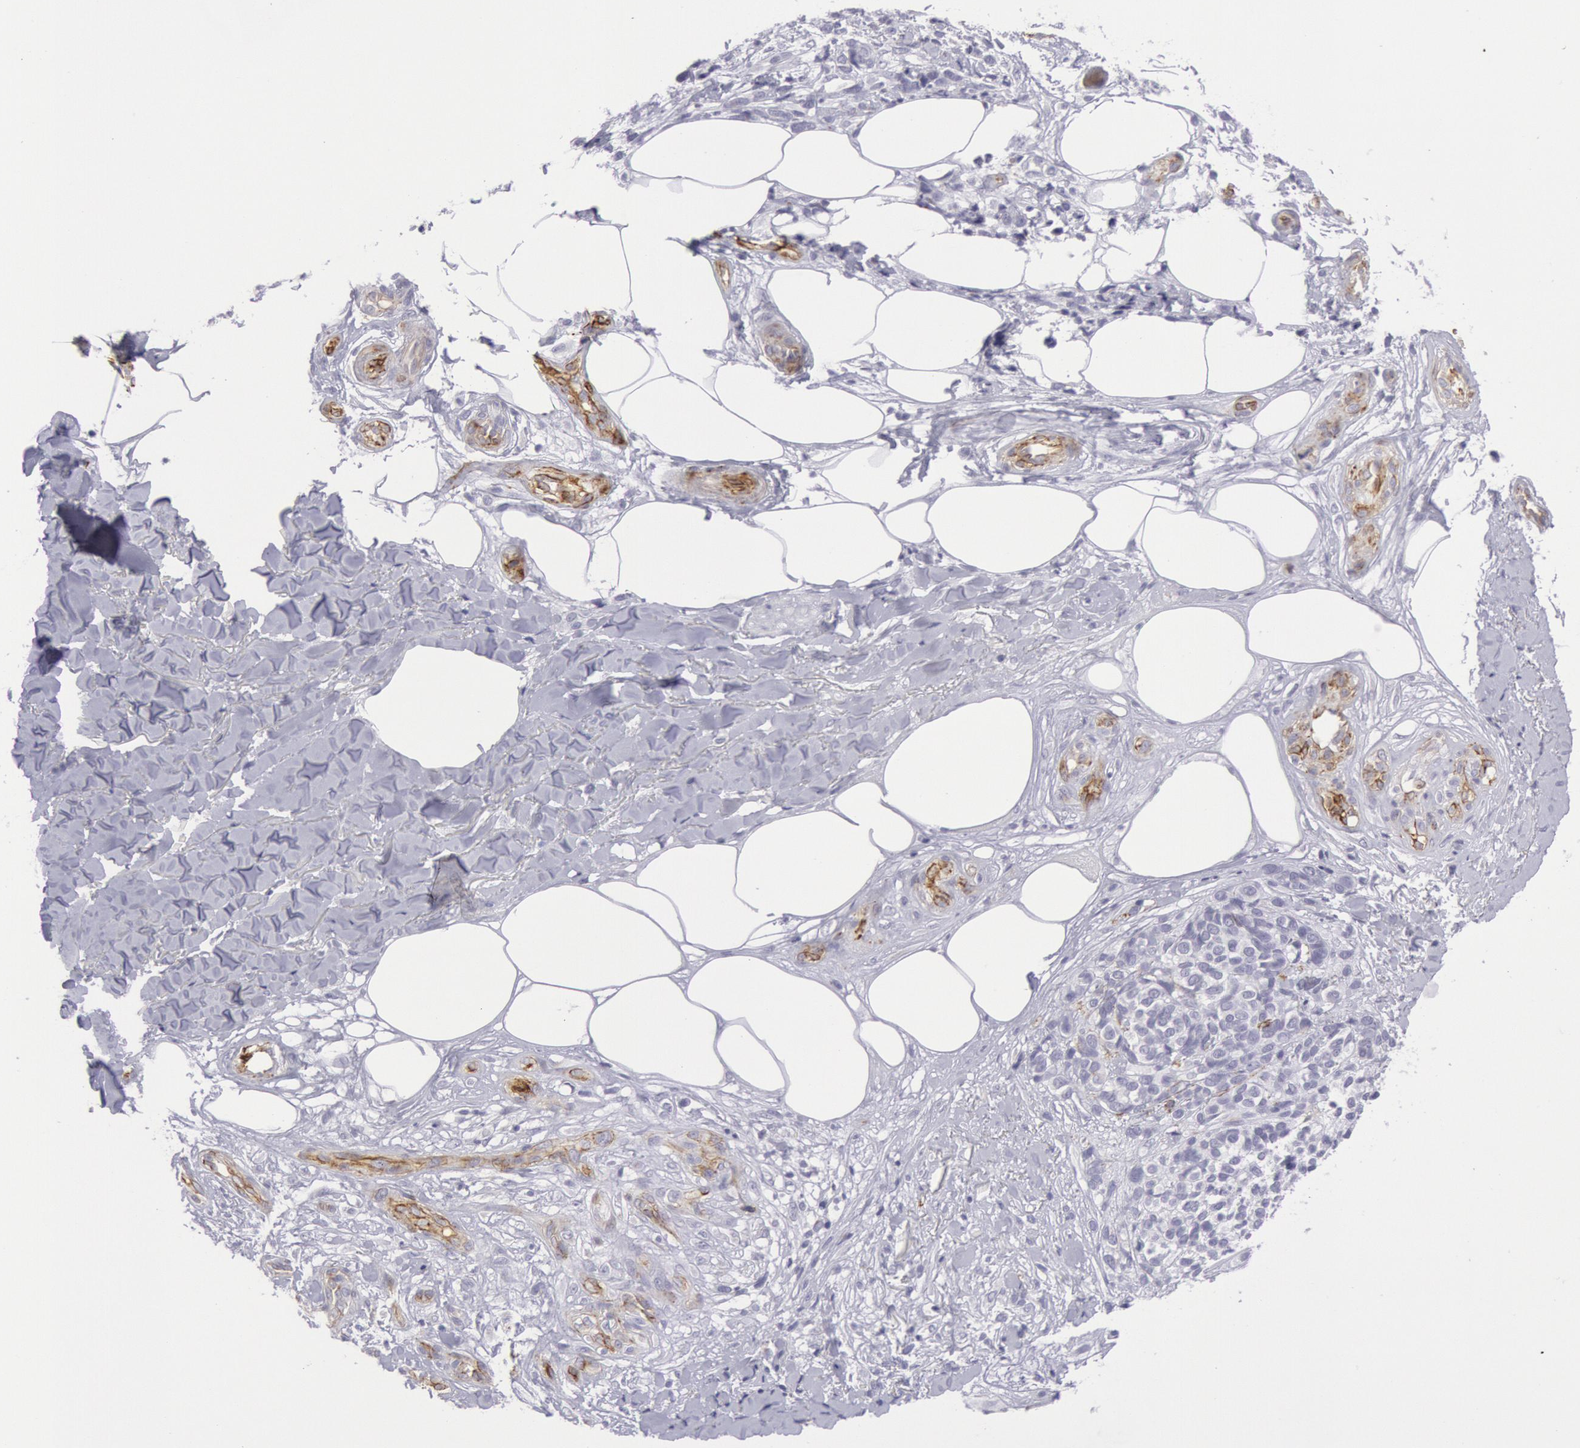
{"staining": {"intensity": "negative", "quantity": "none", "location": "none"}, "tissue": "melanoma", "cell_type": "Tumor cells", "image_type": "cancer", "snomed": [{"axis": "morphology", "description": "Malignant melanoma, NOS"}, {"axis": "topography", "description": "Skin"}], "caption": "Immunohistochemistry (IHC) micrograph of human melanoma stained for a protein (brown), which exhibits no expression in tumor cells.", "gene": "CDH13", "patient": {"sex": "female", "age": 85}}